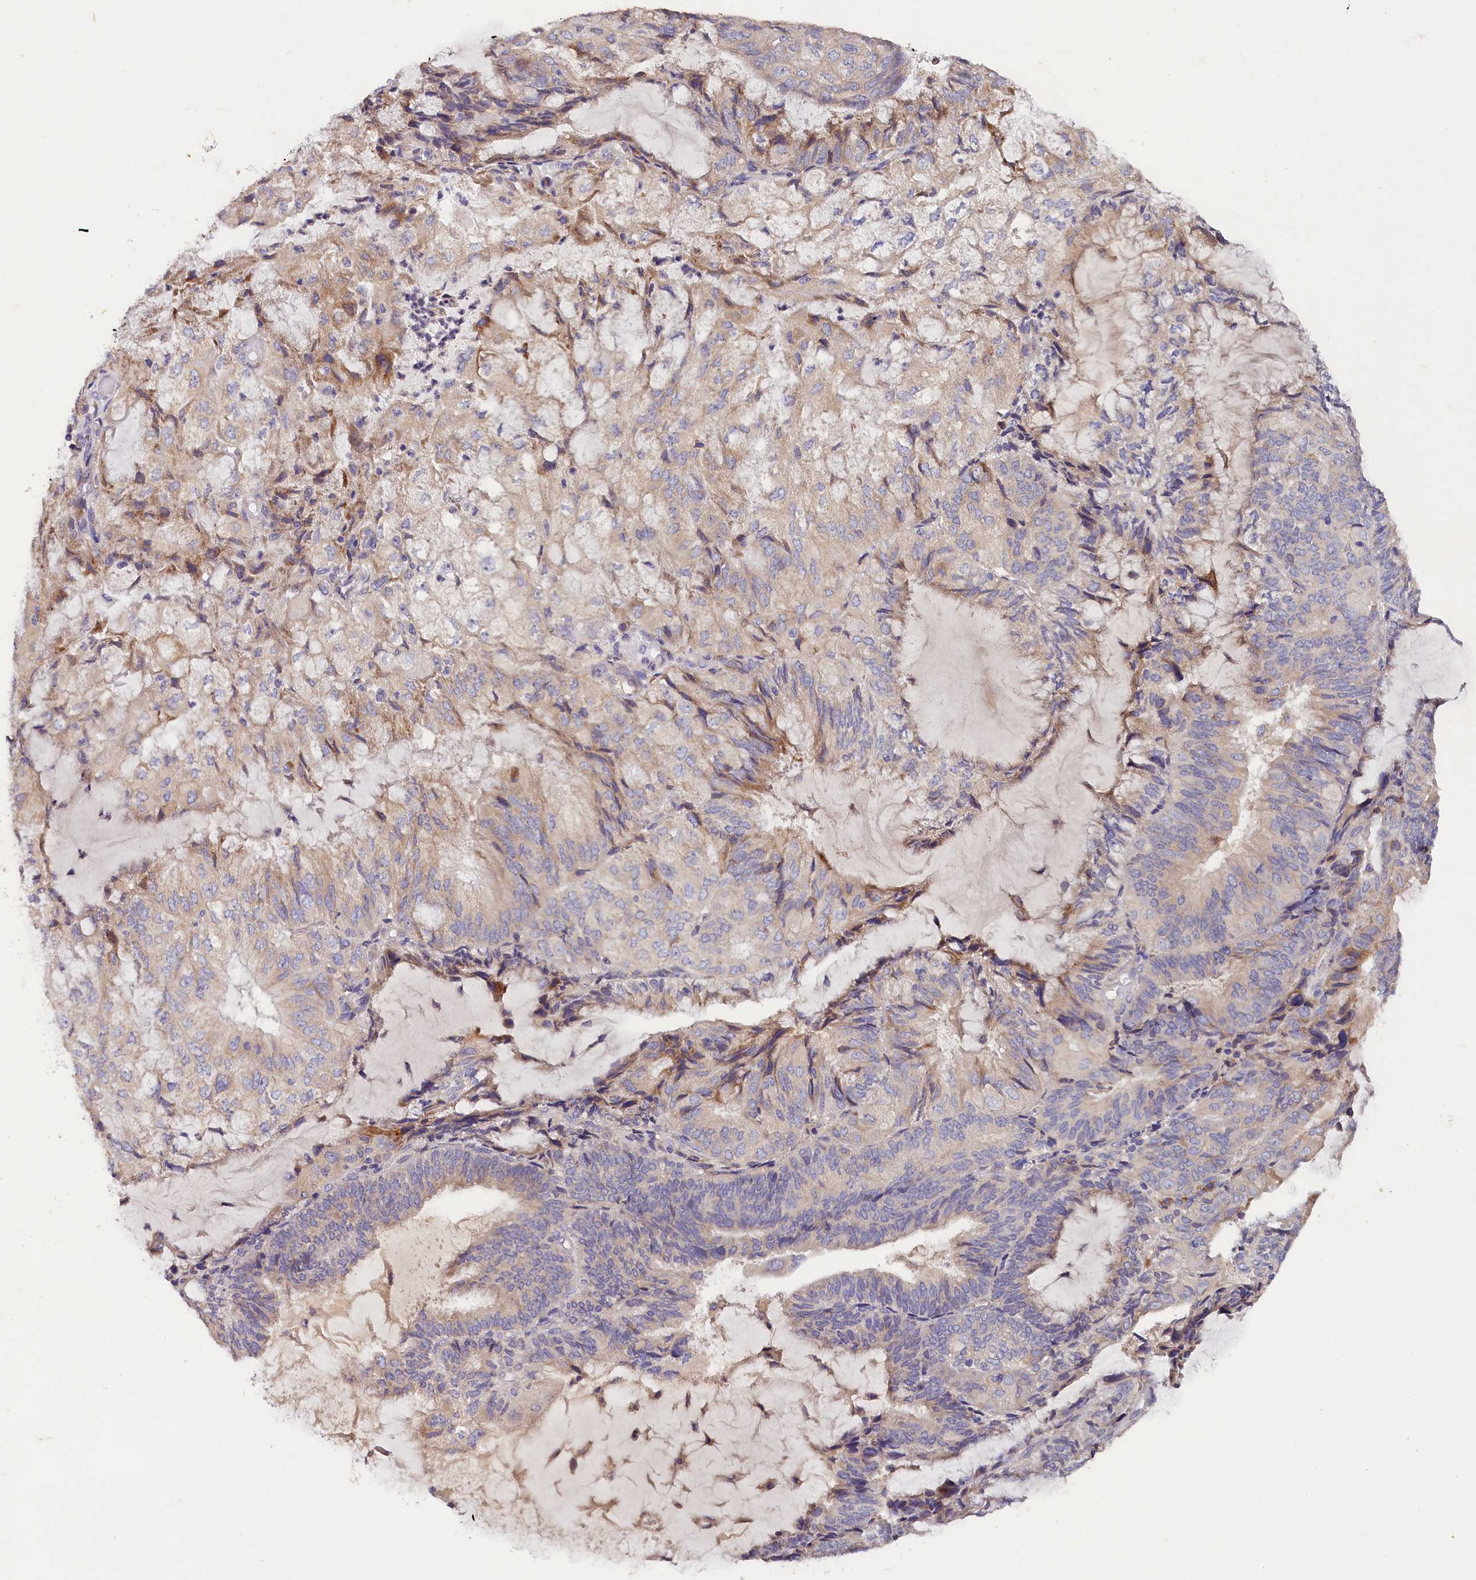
{"staining": {"intensity": "weak", "quantity": "<25%", "location": "cytoplasmic/membranous"}, "tissue": "endometrial cancer", "cell_type": "Tumor cells", "image_type": "cancer", "snomed": [{"axis": "morphology", "description": "Adenocarcinoma, NOS"}, {"axis": "topography", "description": "Endometrium"}], "caption": "Image shows no significant protein positivity in tumor cells of endometrial cancer (adenocarcinoma). (Immunohistochemistry, brightfield microscopy, high magnification).", "gene": "ST7L", "patient": {"sex": "female", "age": 81}}